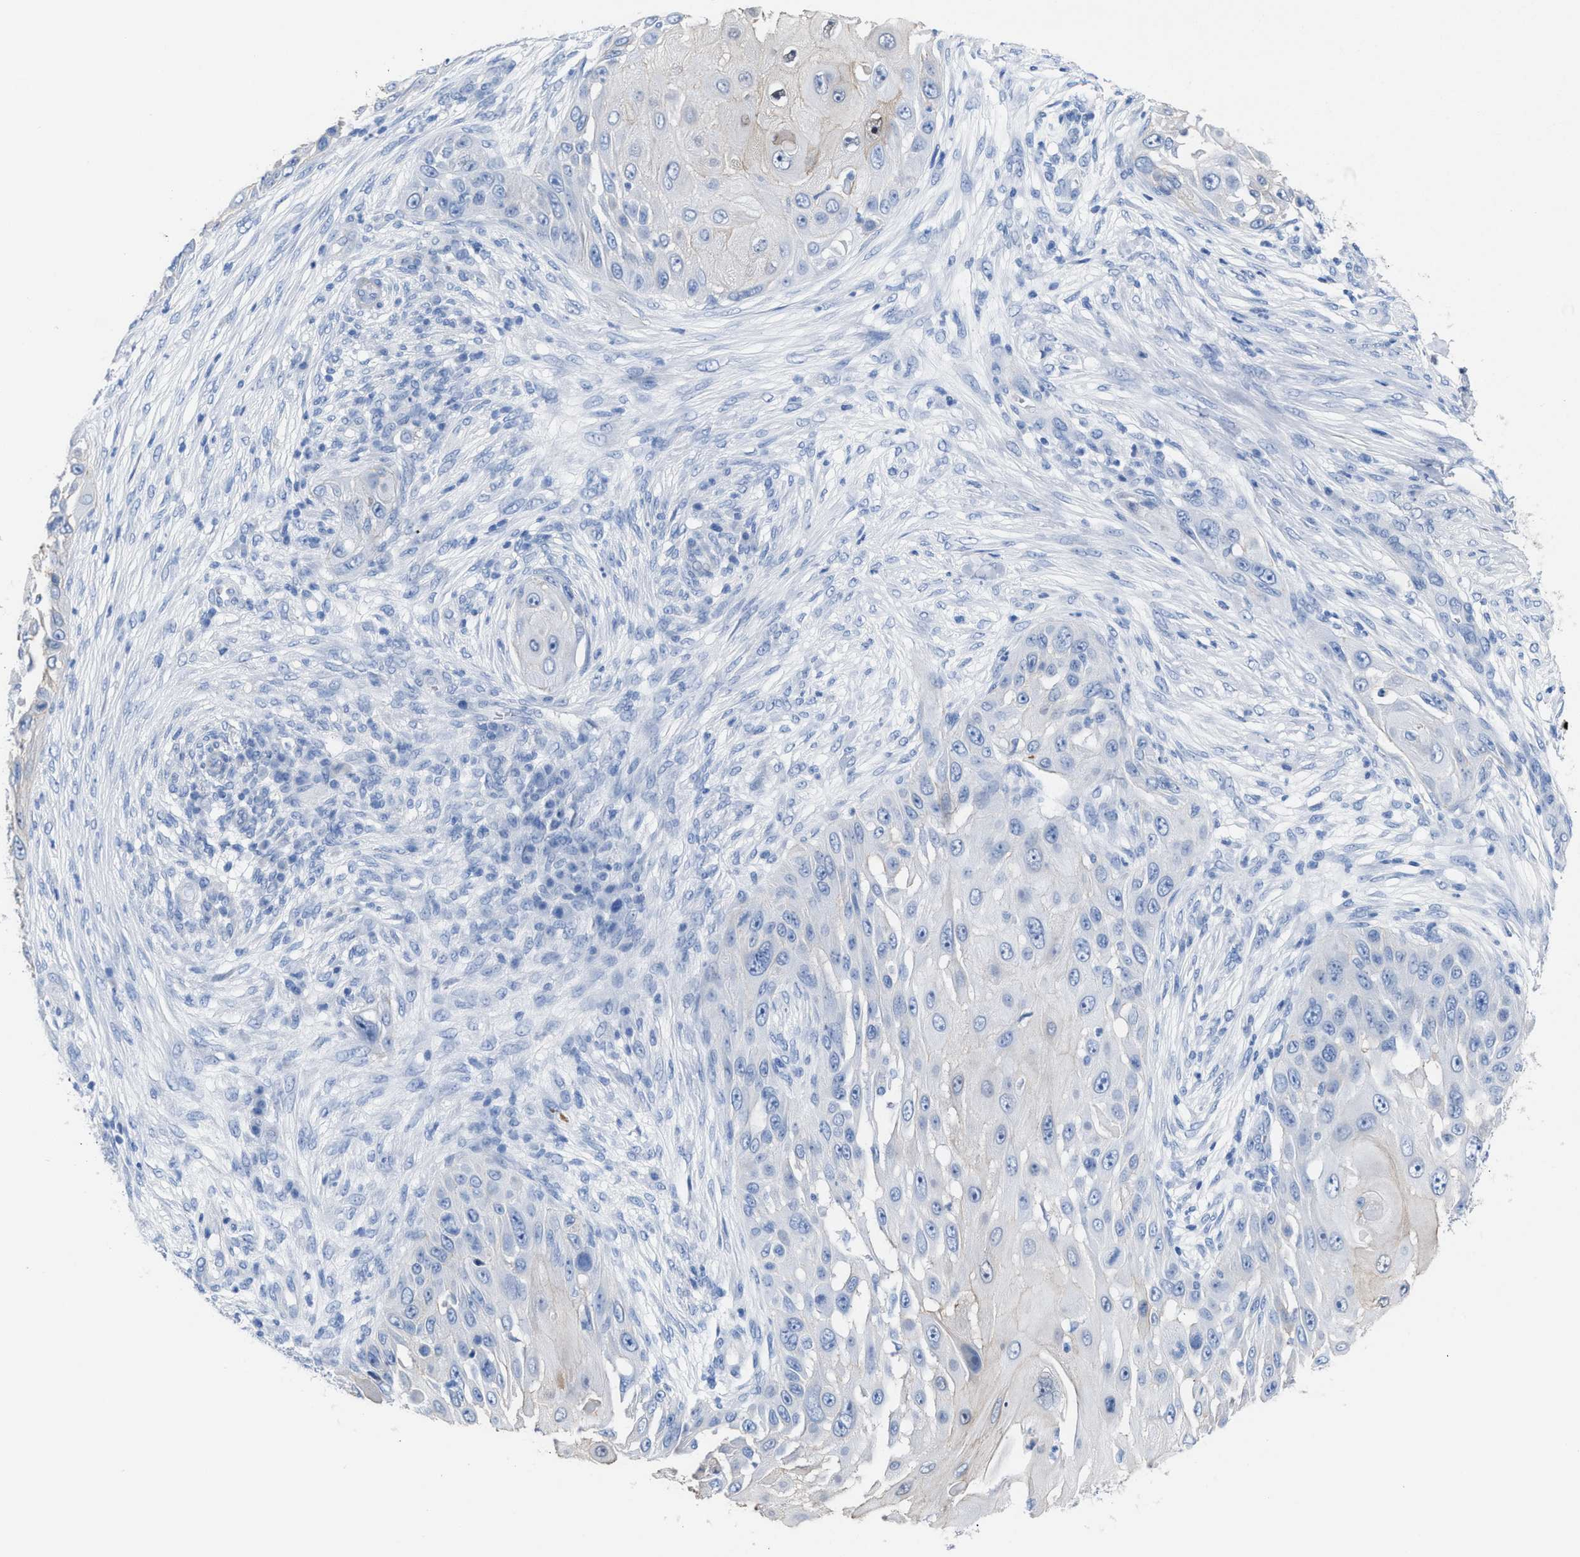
{"staining": {"intensity": "negative", "quantity": "none", "location": "none"}, "tissue": "skin cancer", "cell_type": "Tumor cells", "image_type": "cancer", "snomed": [{"axis": "morphology", "description": "Squamous cell carcinoma, NOS"}, {"axis": "topography", "description": "Skin"}], "caption": "High magnification brightfield microscopy of skin cancer stained with DAB (3,3'-diaminobenzidine) (brown) and counterstained with hematoxylin (blue): tumor cells show no significant positivity.", "gene": "CPA1", "patient": {"sex": "female", "age": 44}}